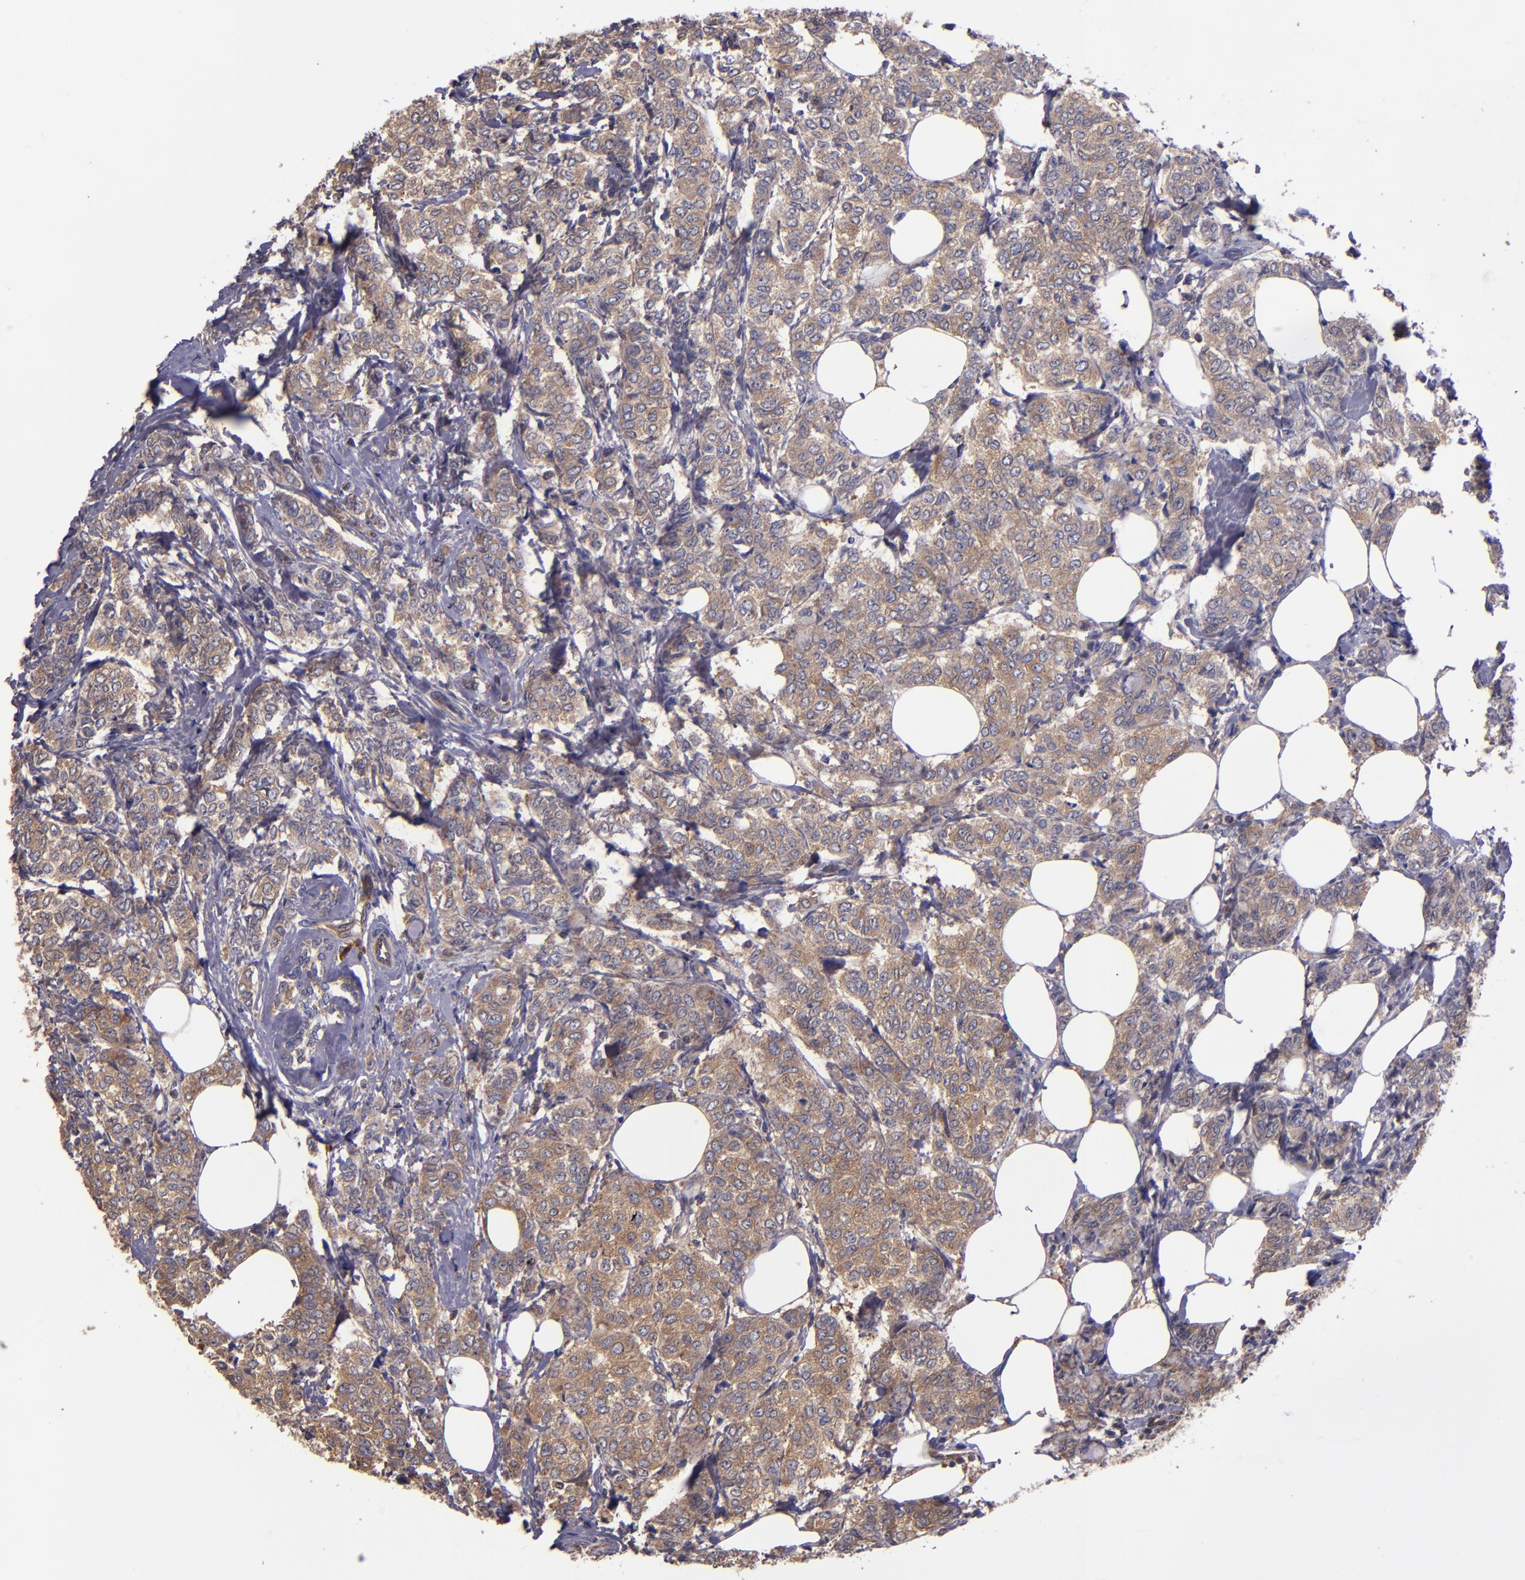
{"staining": {"intensity": "weak", "quantity": ">75%", "location": "cytoplasmic/membranous"}, "tissue": "breast cancer", "cell_type": "Tumor cells", "image_type": "cancer", "snomed": [{"axis": "morphology", "description": "Lobular carcinoma"}, {"axis": "topography", "description": "Breast"}], "caption": "Immunohistochemical staining of breast cancer (lobular carcinoma) exhibits low levels of weak cytoplasmic/membranous staining in approximately >75% of tumor cells.", "gene": "CARS1", "patient": {"sex": "female", "age": 60}}